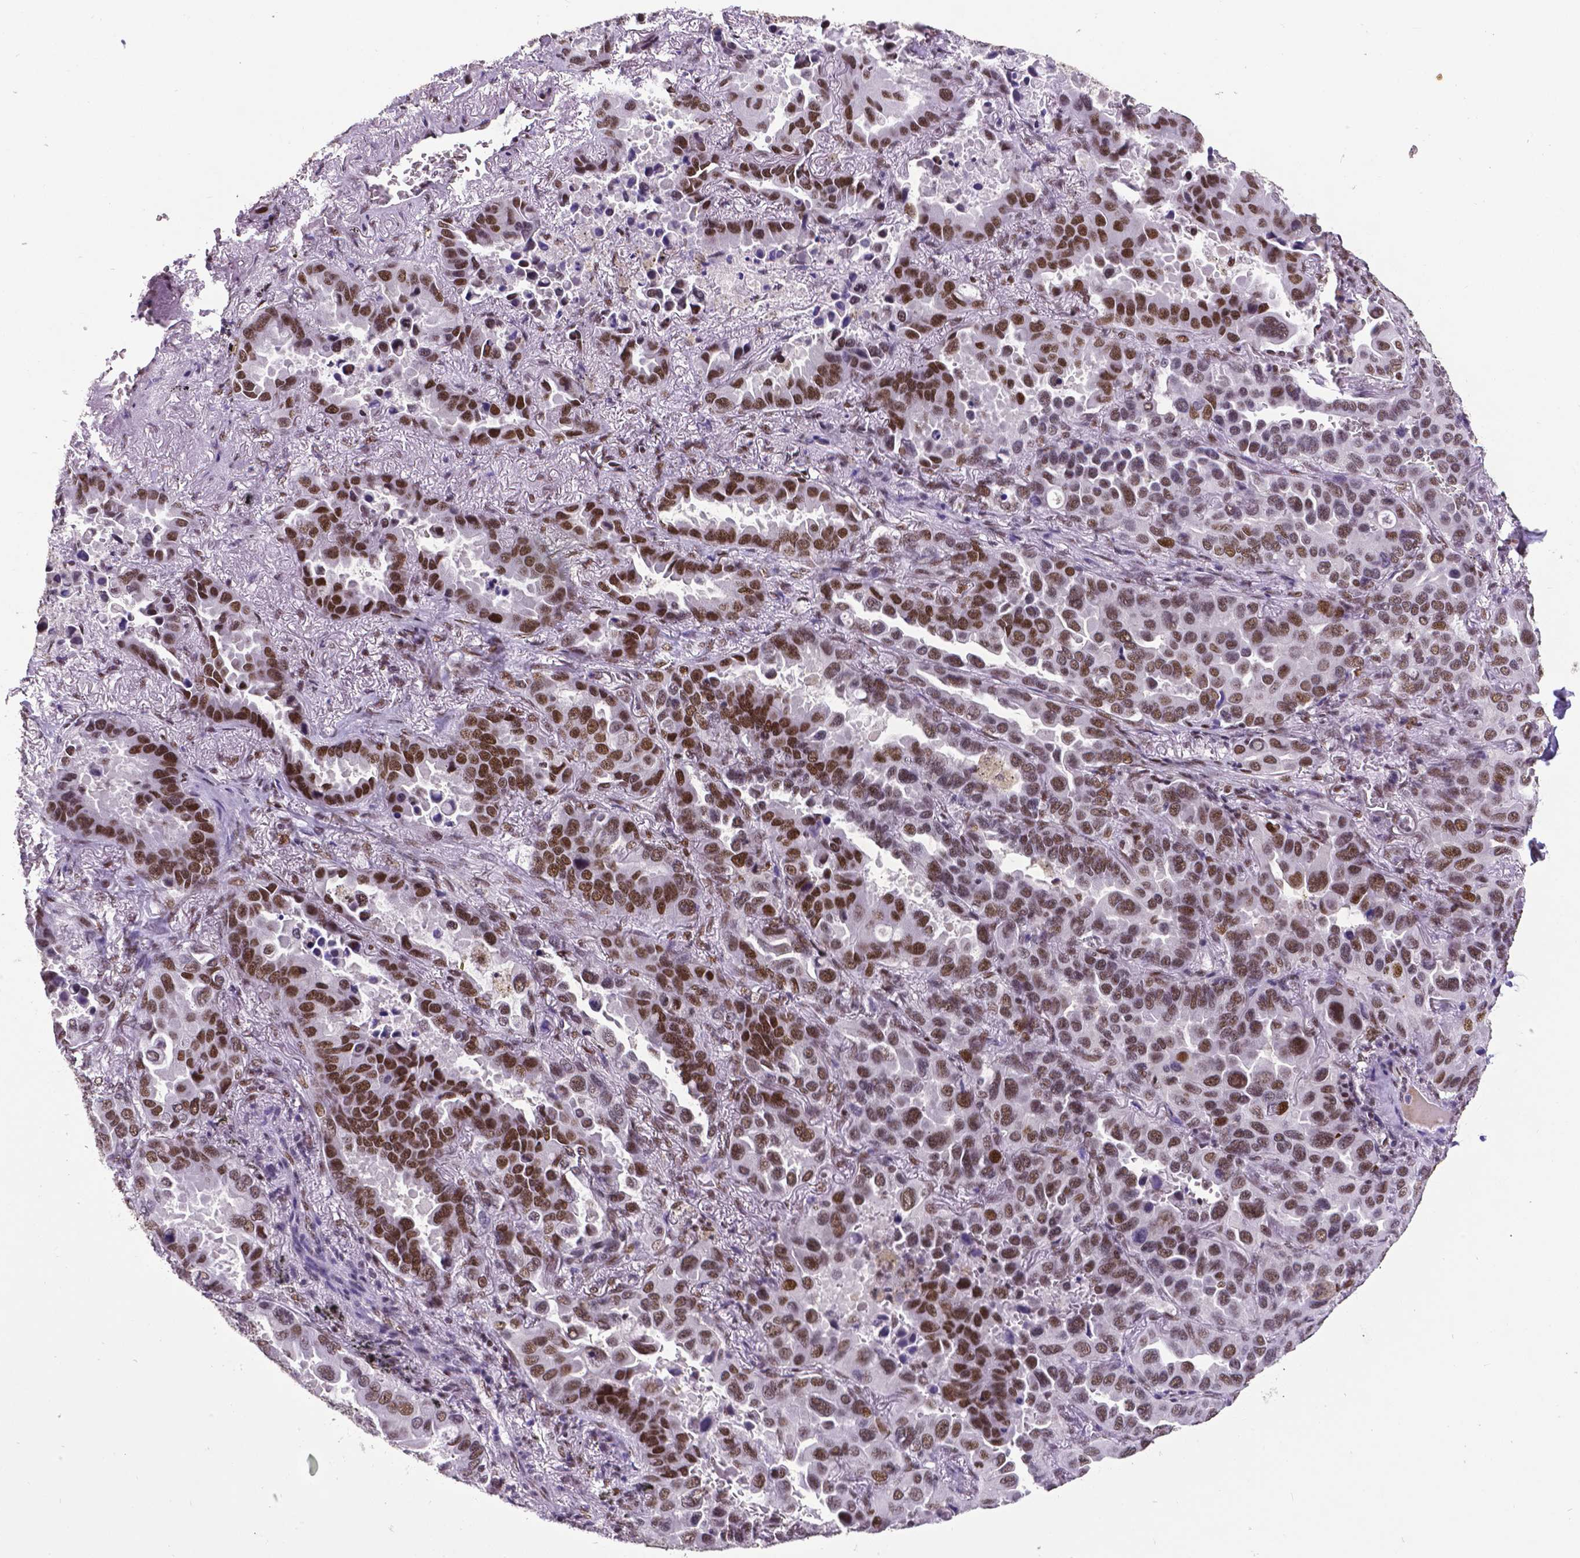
{"staining": {"intensity": "strong", "quantity": ">75%", "location": "nuclear"}, "tissue": "lung cancer", "cell_type": "Tumor cells", "image_type": "cancer", "snomed": [{"axis": "morphology", "description": "Adenocarcinoma, NOS"}, {"axis": "topography", "description": "Lung"}], "caption": "Lung cancer tissue displays strong nuclear expression in approximately >75% of tumor cells", "gene": "REST", "patient": {"sex": "male", "age": 64}}